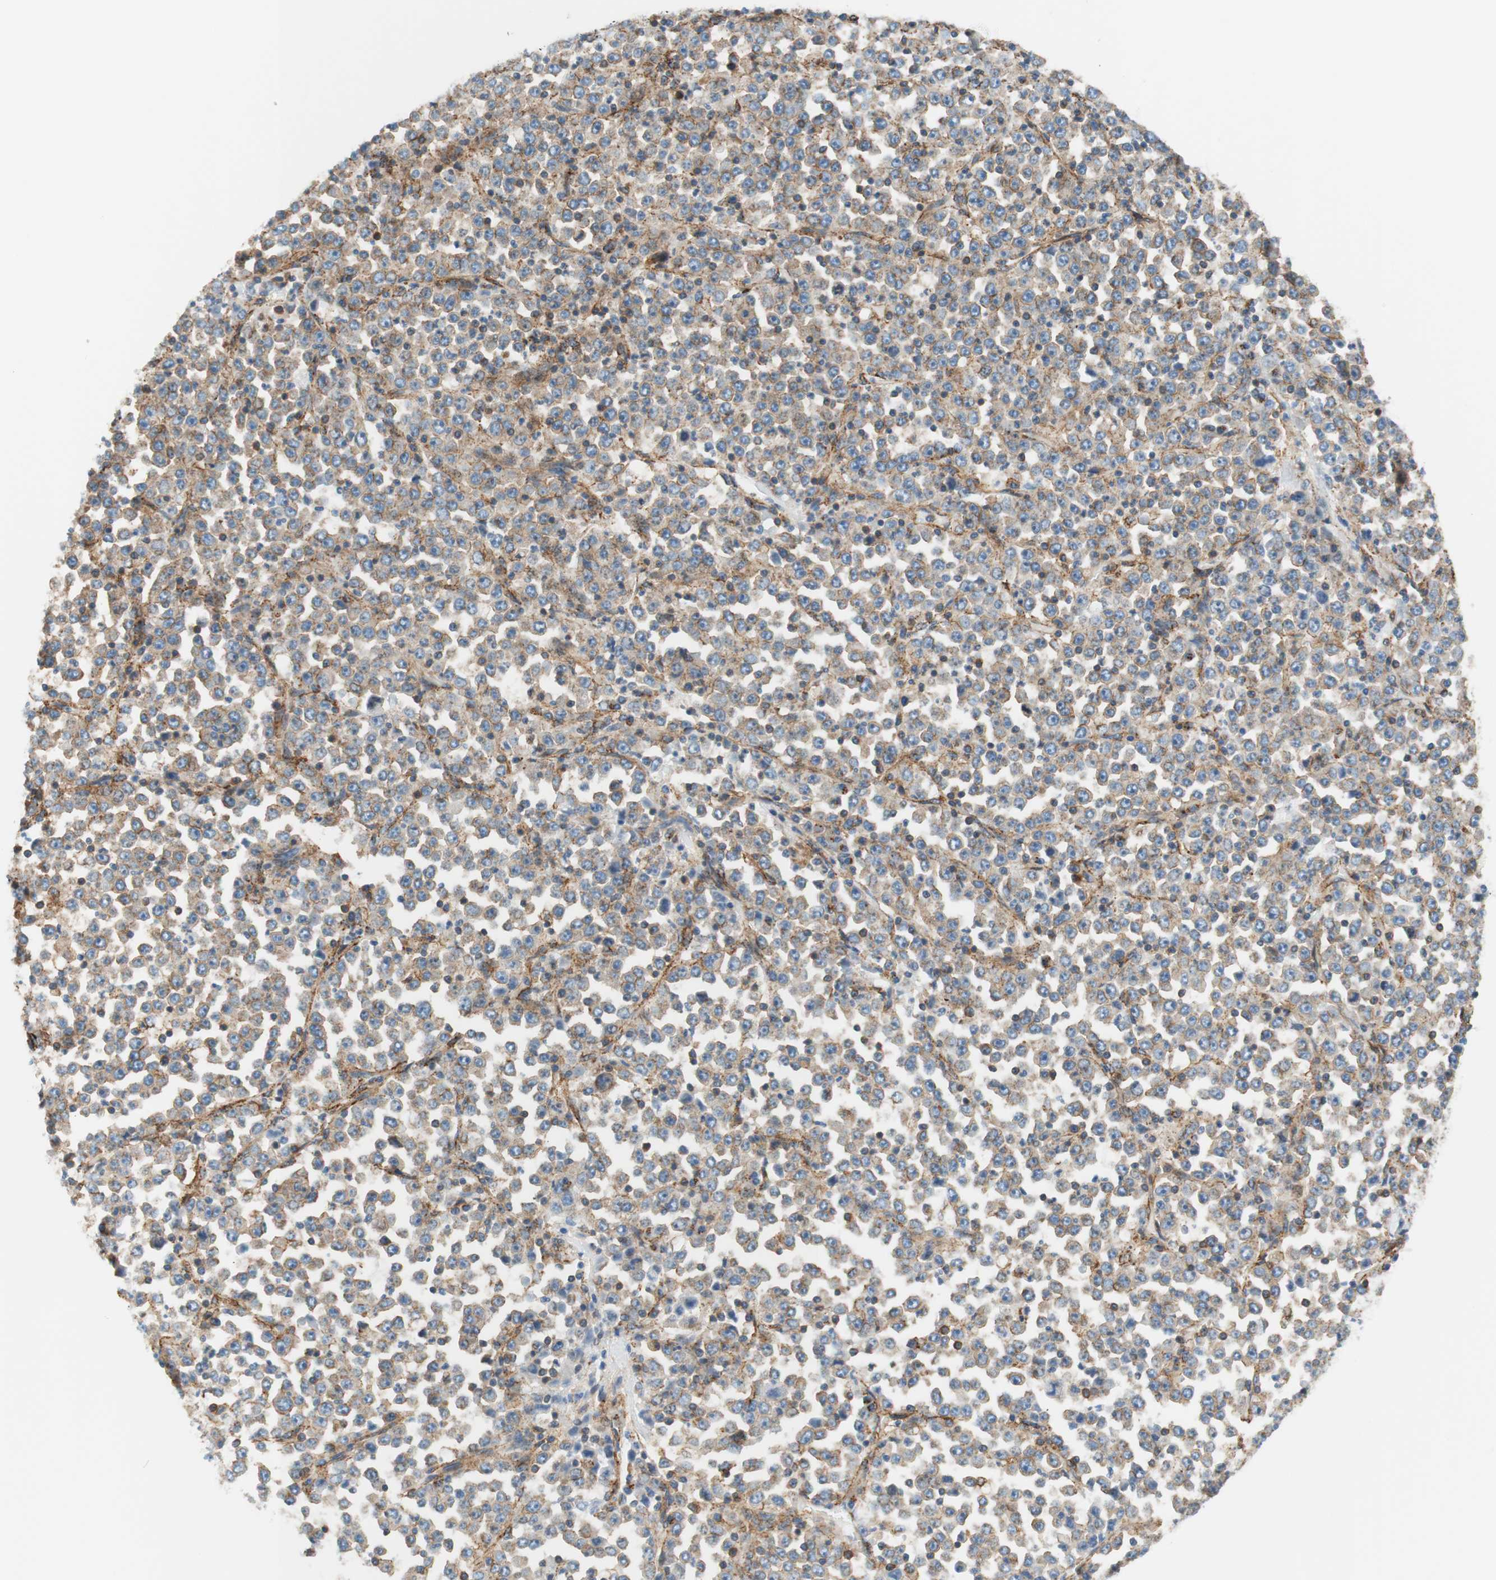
{"staining": {"intensity": "weak", "quantity": ">75%", "location": "cytoplasmic/membranous"}, "tissue": "stomach cancer", "cell_type": "Tumor cells", "image_type": "cancer", "snomed": [{"axis": "morphology", "description": "Normal tissue, NOS"}, {"axis": "morphology", "description": "Adenocarcinoma, NOS"}, {"axis": "topography", "description": "Stomach, upper"}, {"axis": "topography", "description": "Stomach"}], "caption": "Protein expression analysis of adenocarcinoma (stomach) displays weak cytoplasmic/membranous positivity in about >75% of tumor cells.", "gene": "VPS26A", "patient": {"sex": "male", "age": 59}}